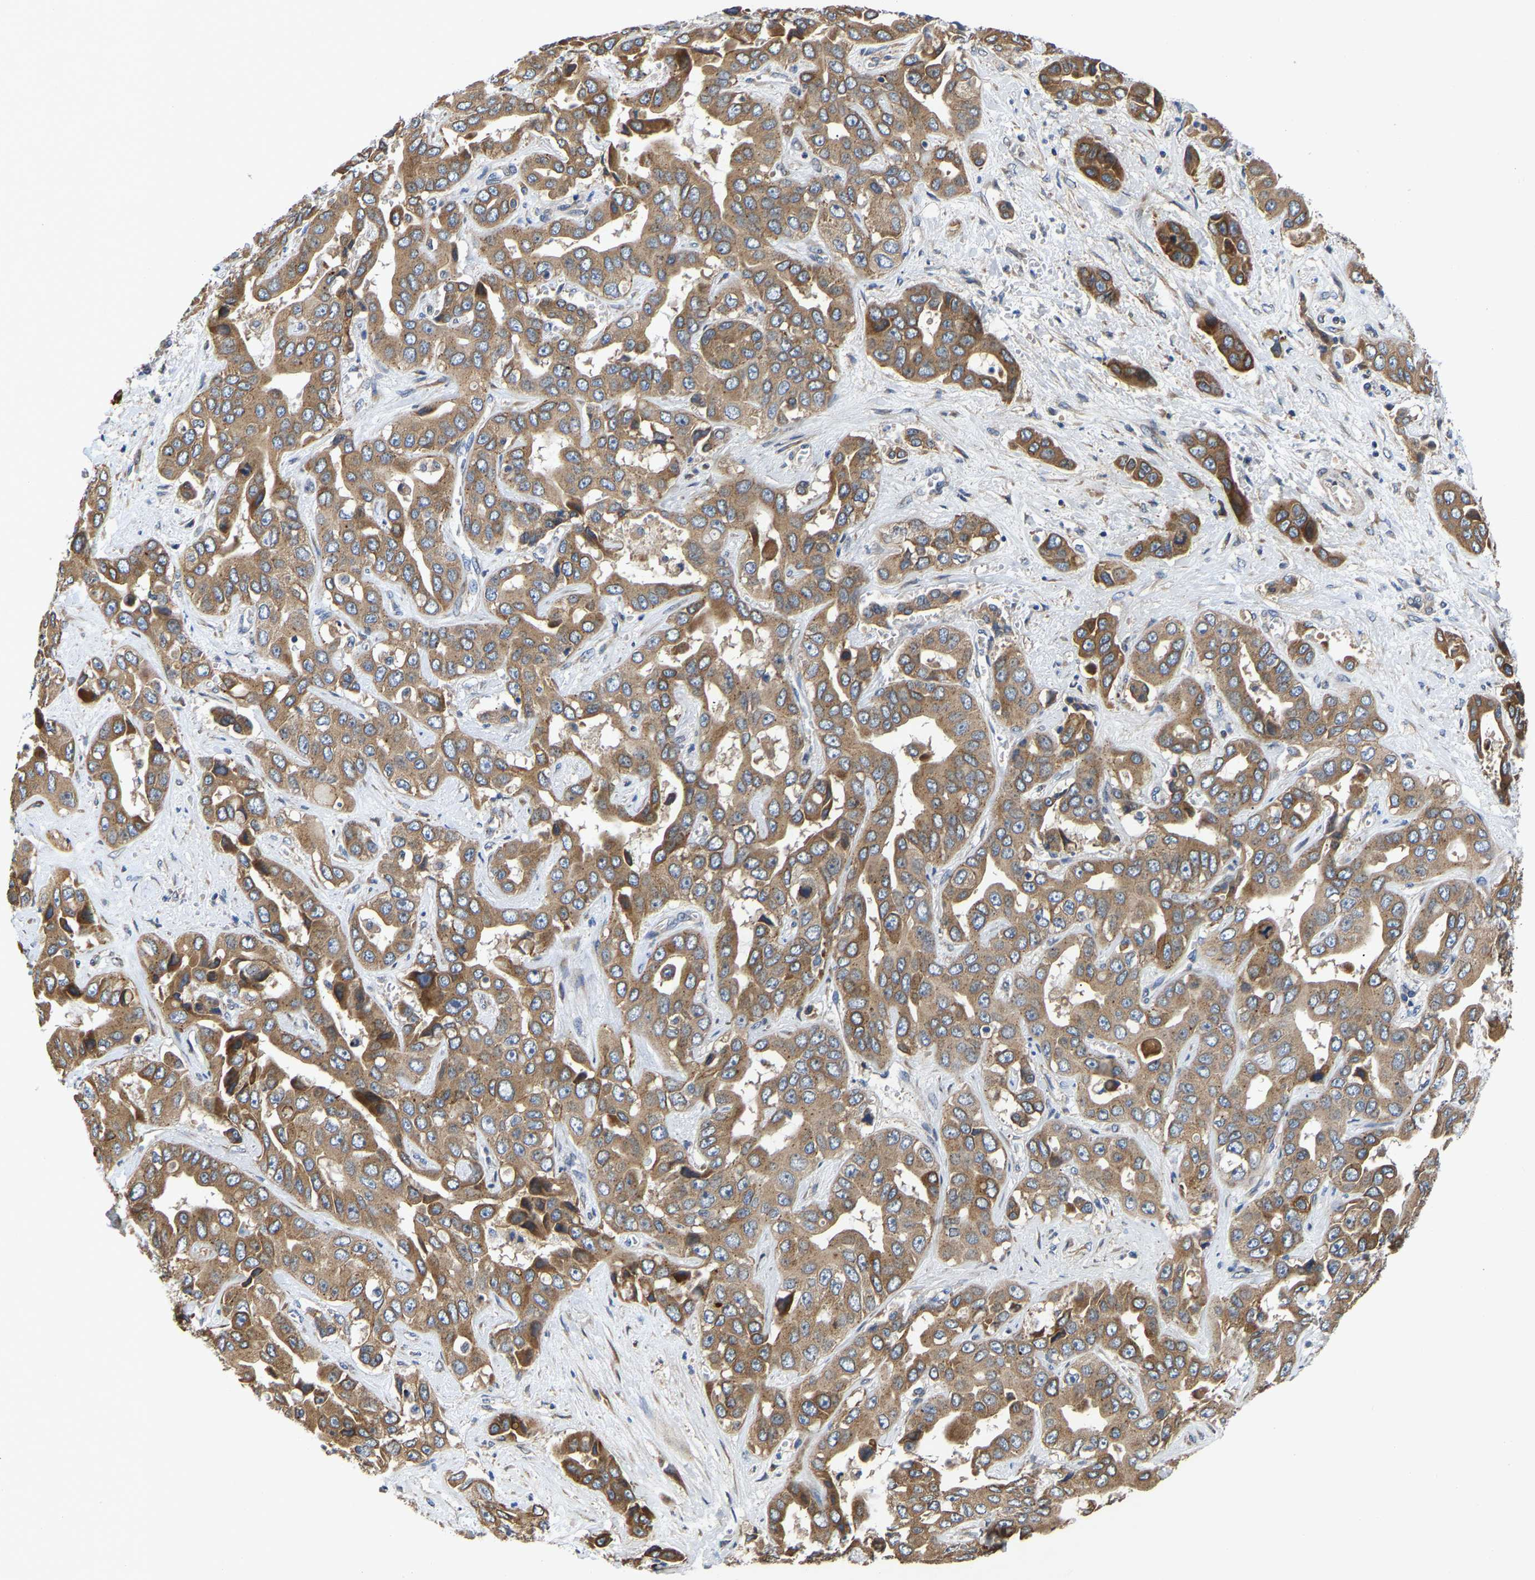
{"staining": {"intensity": "moderate", "quantity": ">75%", "location": "cytoplasmic/membranous"}, "tissue": "liver cancer", "cell_type": "Tumor cells", "image_type": "cancer", "snomed": [{"axis": "morphology", "description": "Cholangiocarcinoma"}, {"axis": "topography", "description": "Liver"}], "caption": "DAB (3,3'-diaminobenzidine) immunohistochemical staining of human liver cancer (cholangiocarcinoma) exhibits moderate cytoplasmic/membranous protein staining in about >75% of tumor cells.", "gene": "ARL6IP5", "patient": {"sex": "female", "age": 52}}